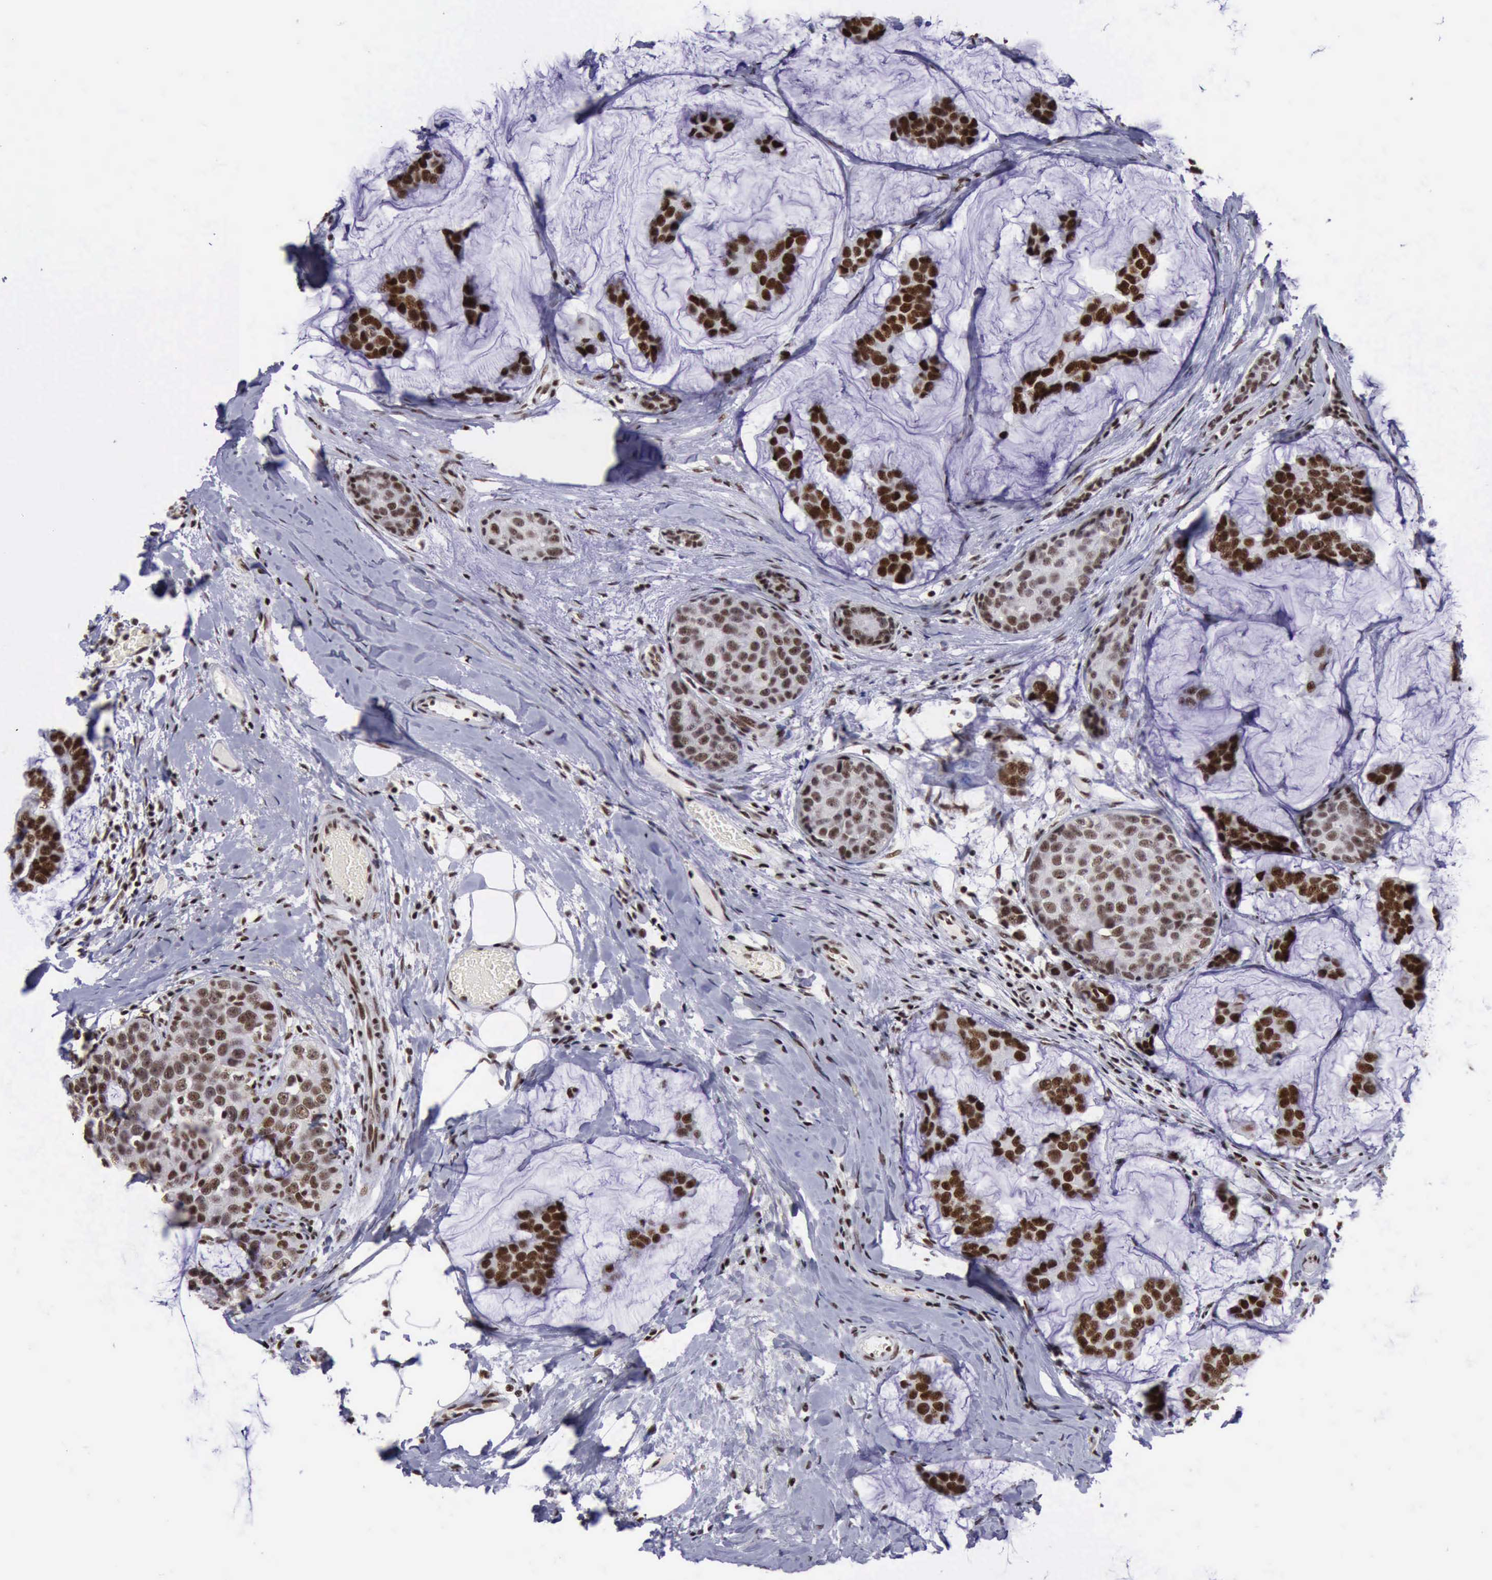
{"staining": {"intensity": "strong", "quantity": ">75%", "location": "nuclear"}, "tissue": "breast cancer", "cell_type": "Tumor cells", "image_type": "cancer", "snomed": [{"axis": "morphology", "description": "Normal tissue, NOS"}, {"axis": "morphology", "description": "Duct carcinoma"}, {"axis": "topography", "description": "Breast"}], "caption": "Immunohistochemical staining of invasive ductal carcinoma (breast) displays strong nuclear protein expression in approximately >75% of tumor cells.", "gene": "YY1", "patient": {"sex": "female", "age": 50}}